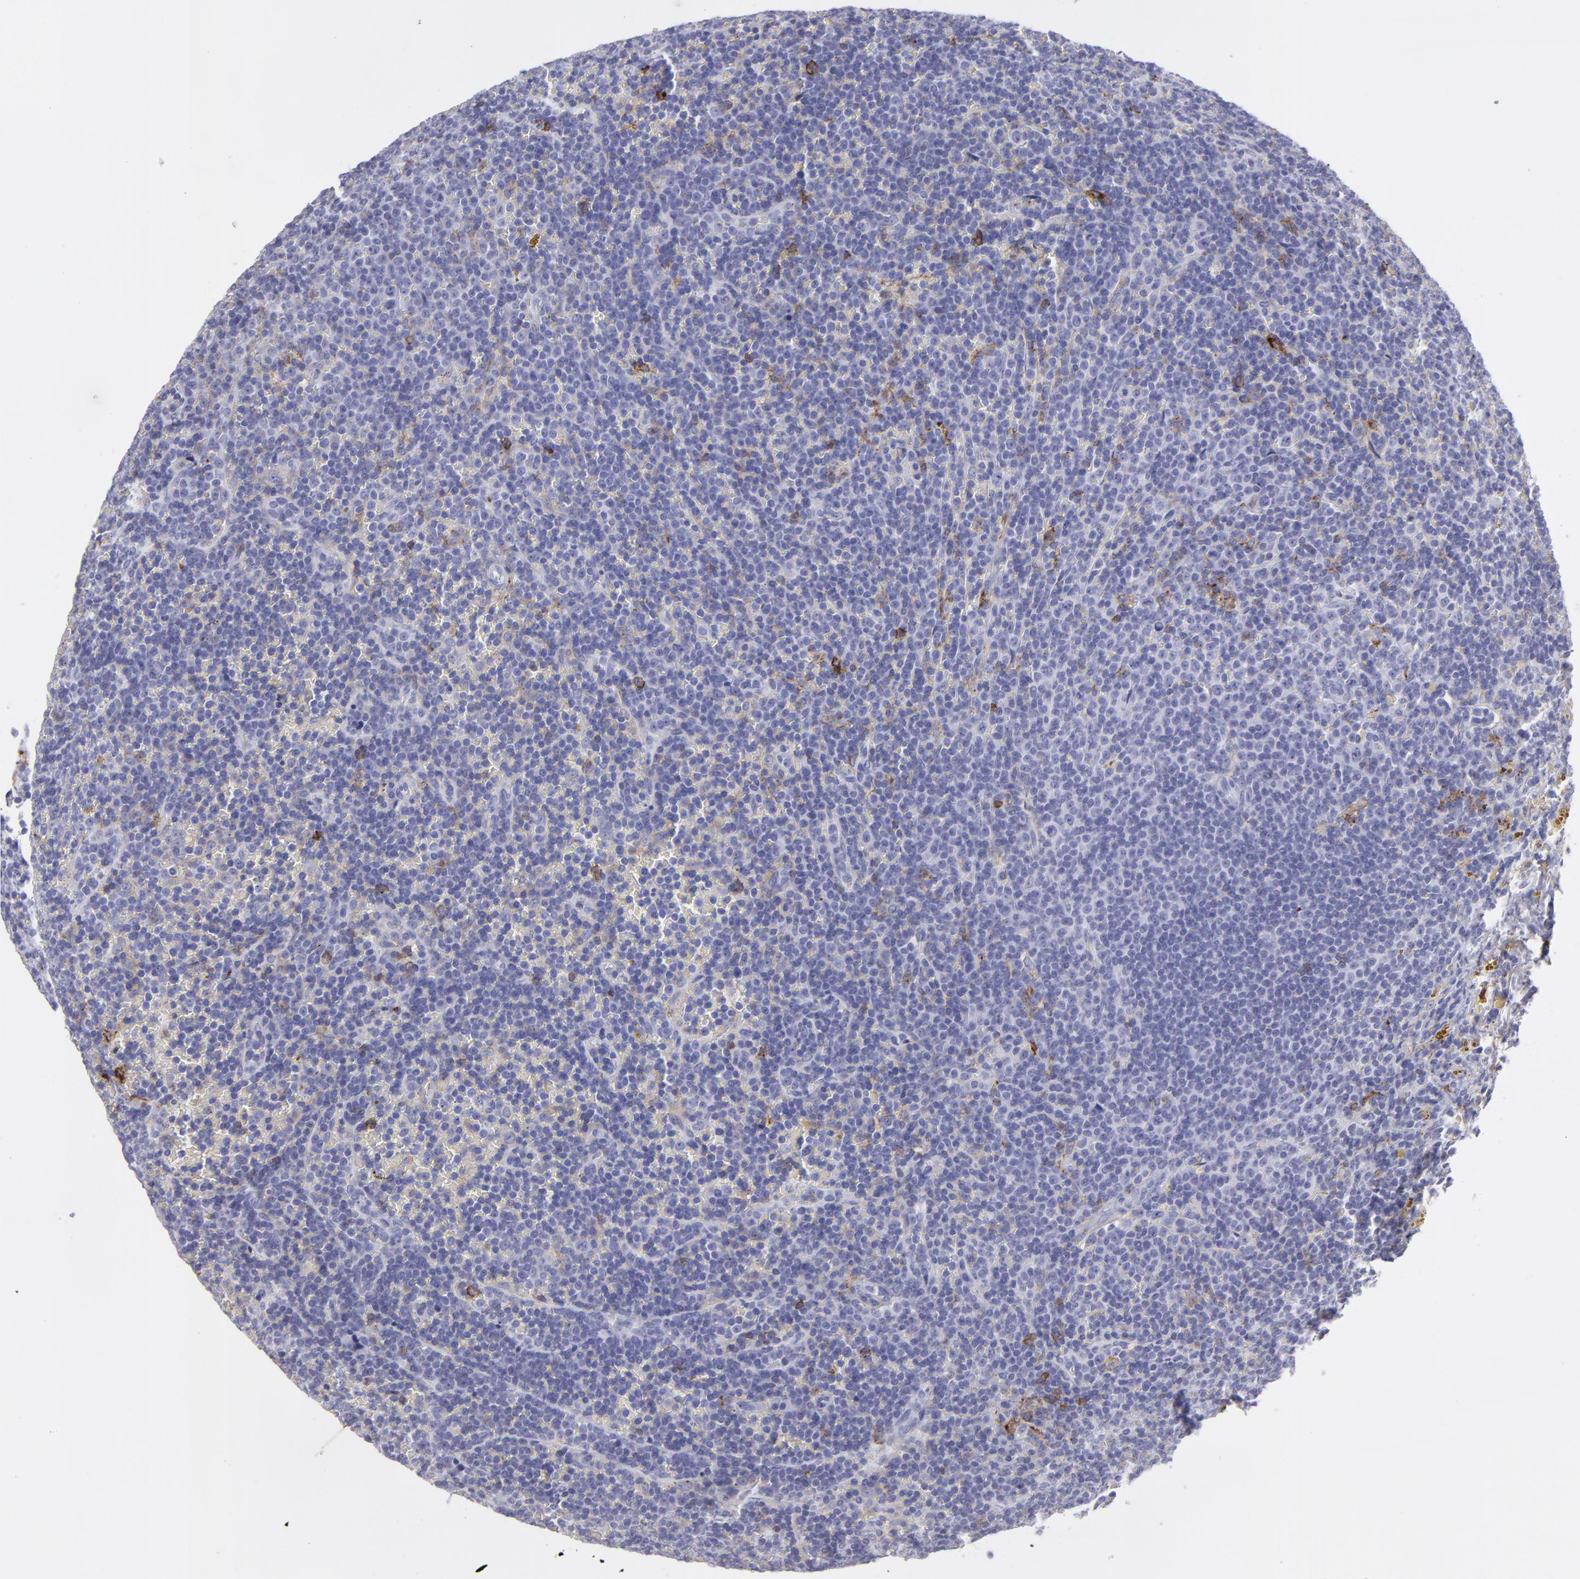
{"staining": {"intensity": "negative", "quantity": "none", "location": "none"}, "tissue": "lymphoma", "cell_type": "Tumor cells", "image_type": "cancer", "snomed": [{"axis": "morphology", "description": "Malignant lymphoma, non-Hodgkin's type, Low grade"}, {"axis": "topography", "description": "Spleen"}], "caption": "DAB immunohistochemical staining of low-grade malignant lymphoma, non-Hodgkin's type demonstrates no significant positivity in tumor cells.", "gene": "SELPLG", "patient": {"sex": "male", "age": 80}}